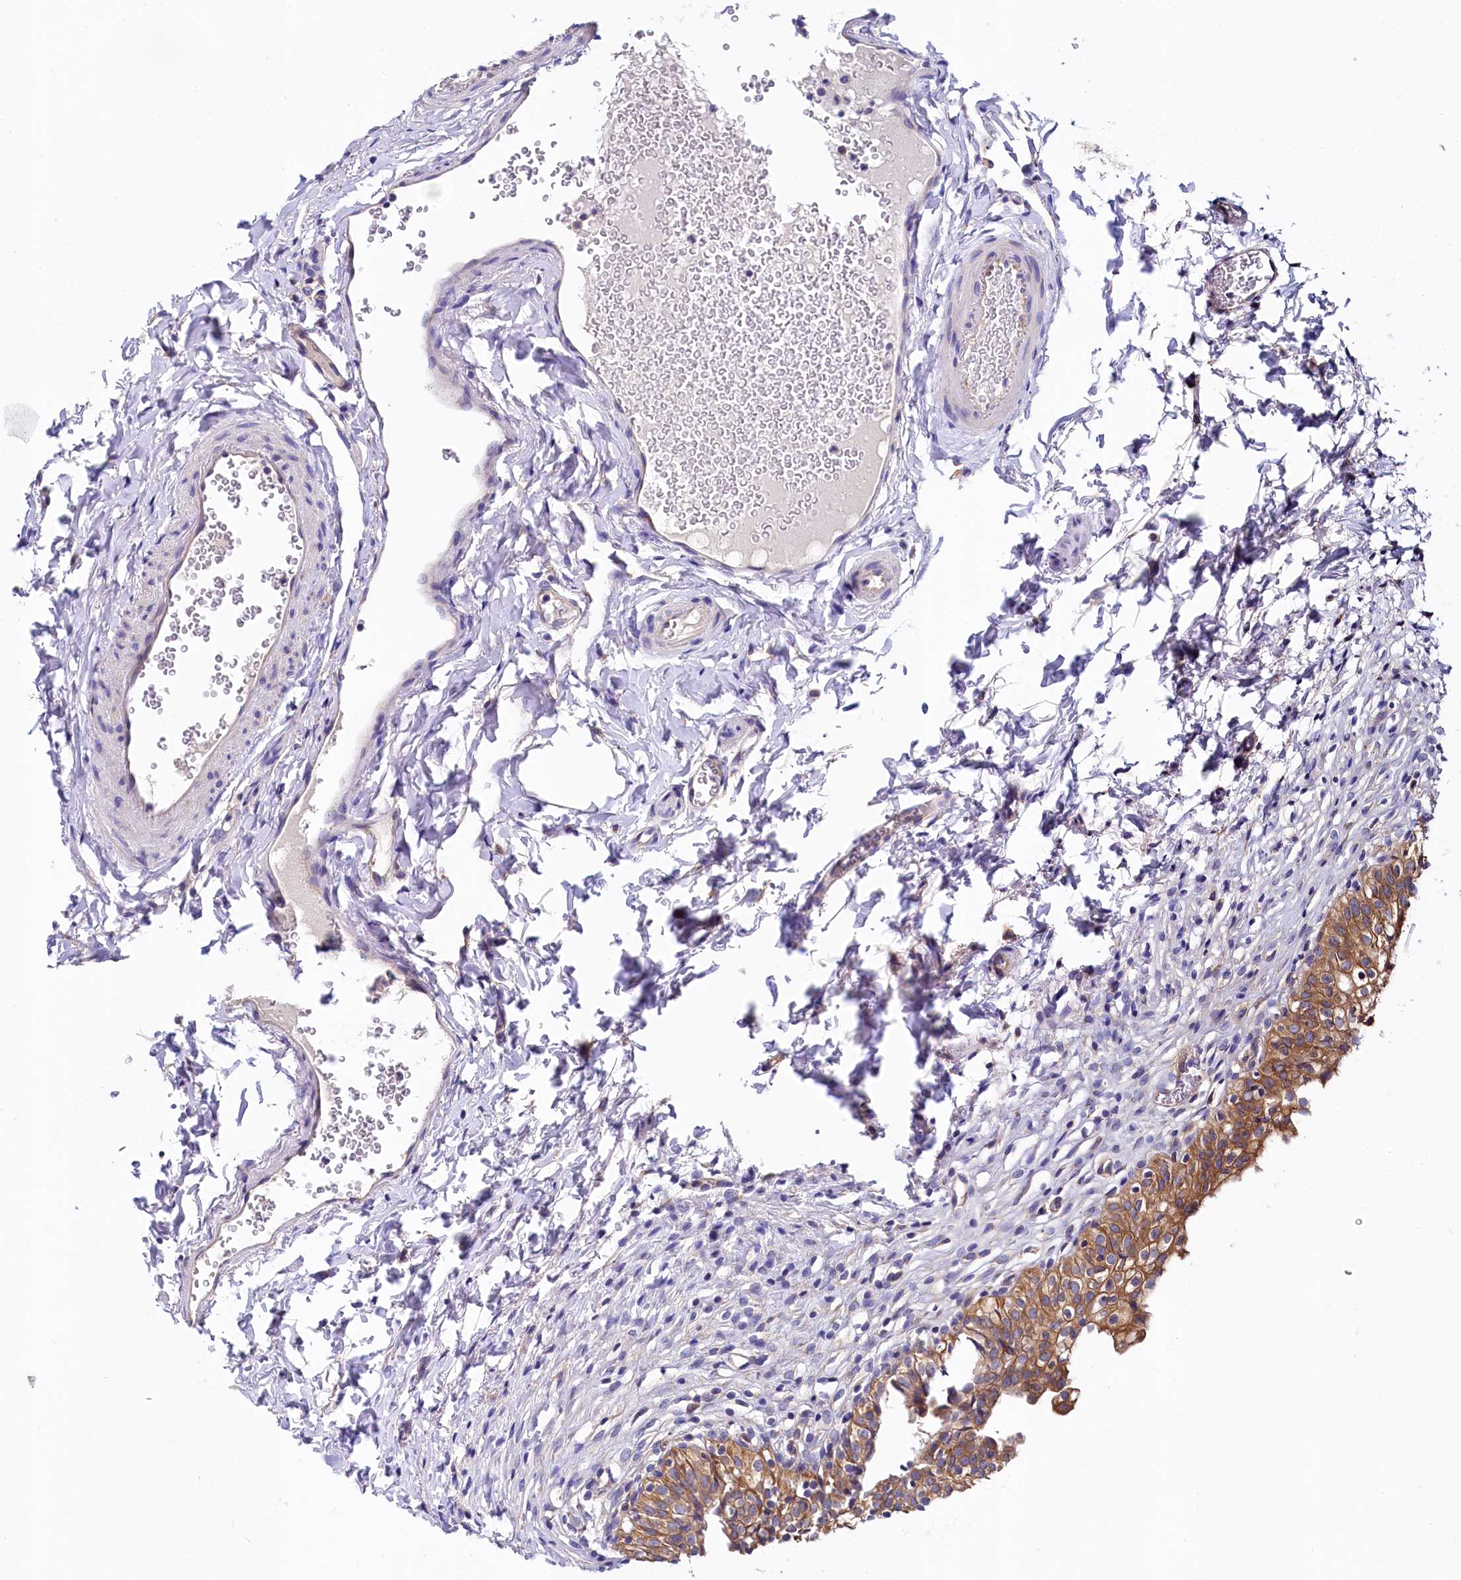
{"staining": {"intensity": "moderate", "quantity": ">75%", "location": "cytoplasmic/membranous"}, "tissue": "urinary bladder", "cell_type": "Urothelial cells", "image_type": "normal", "snomed": [{"axis": "morphology", "description": "Normal tissue, NOS"}, {"axis": "topography", "description": "Urinary bladder"}], "caption": "Urothelial cells demonstrate medium levels of moderate cytoplasmic/membranous expression in approximately >75% of cells in benign human urinary bladder. Nuclei are stained in blue.", "gene": "QARS1", "patient": {"sex": "male", "age": 55}}